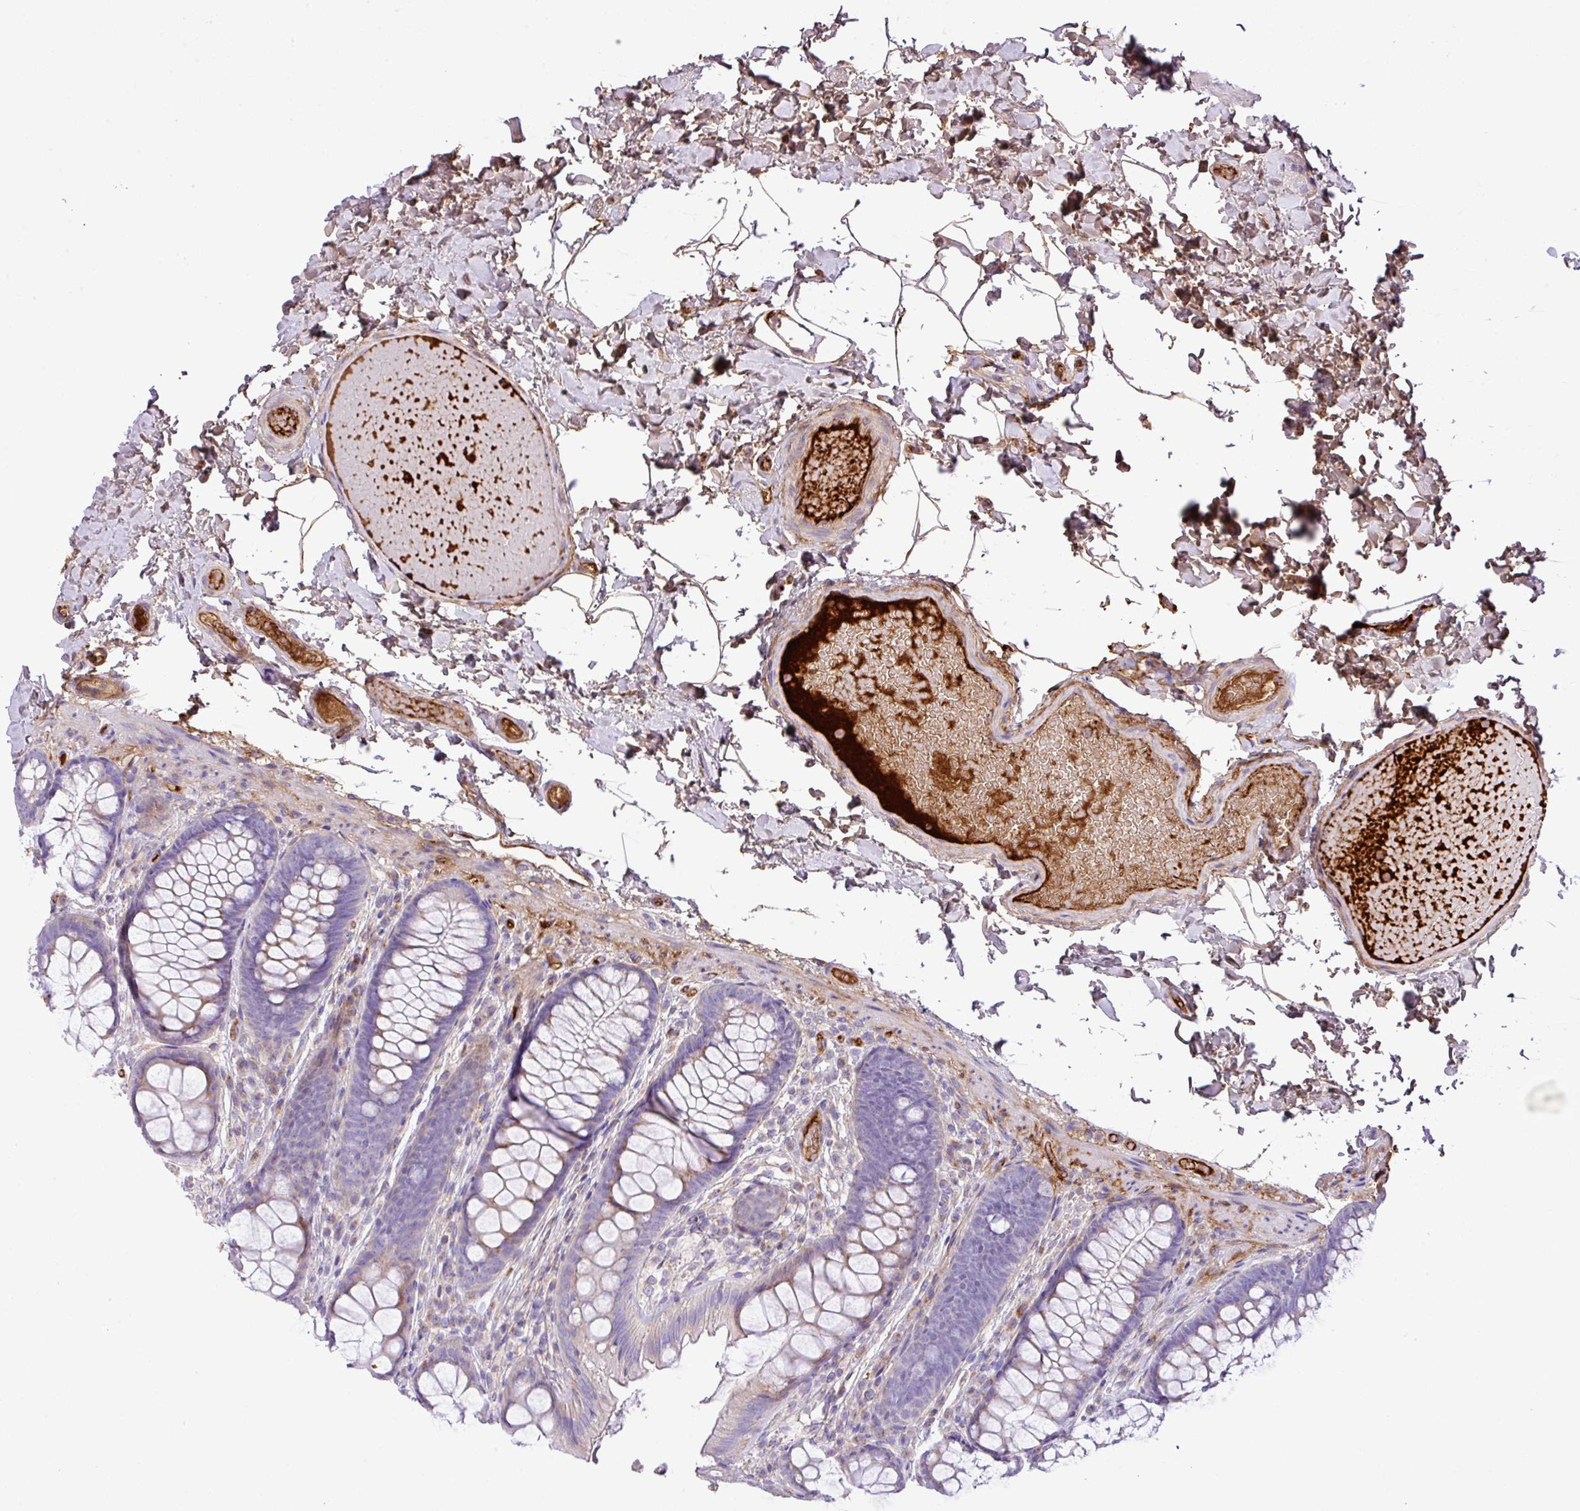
{"staining": {"intensity": "moderate", "quantity": "25%-75%", "location": "cytoplasmic/membranous"}, "tissue": "colon", "cell_type": "Endothelial cells", "image_type": "normal", "snomed": [{"axis": "morphology", "description": "Normal tissue, NOS"}, {"axis": "topography", "description": "Colon"}], "caption": "Immunohistochemistry (IHC) staining of normal colon, which exhibits medium levels of moderate cytoplasmic/membranous expression in approximately 25%-75% of endothelial cells indicating moderate cytoplasmic/membranous protein staining. The staining was performed using DAB (3,3'-diaminobenzidine) (brown) for protein detection and nuclei were counterstained in hematoxylin (blue).", "gene": "CTXN2", "patient": {"sex": "male", "age": 46}}